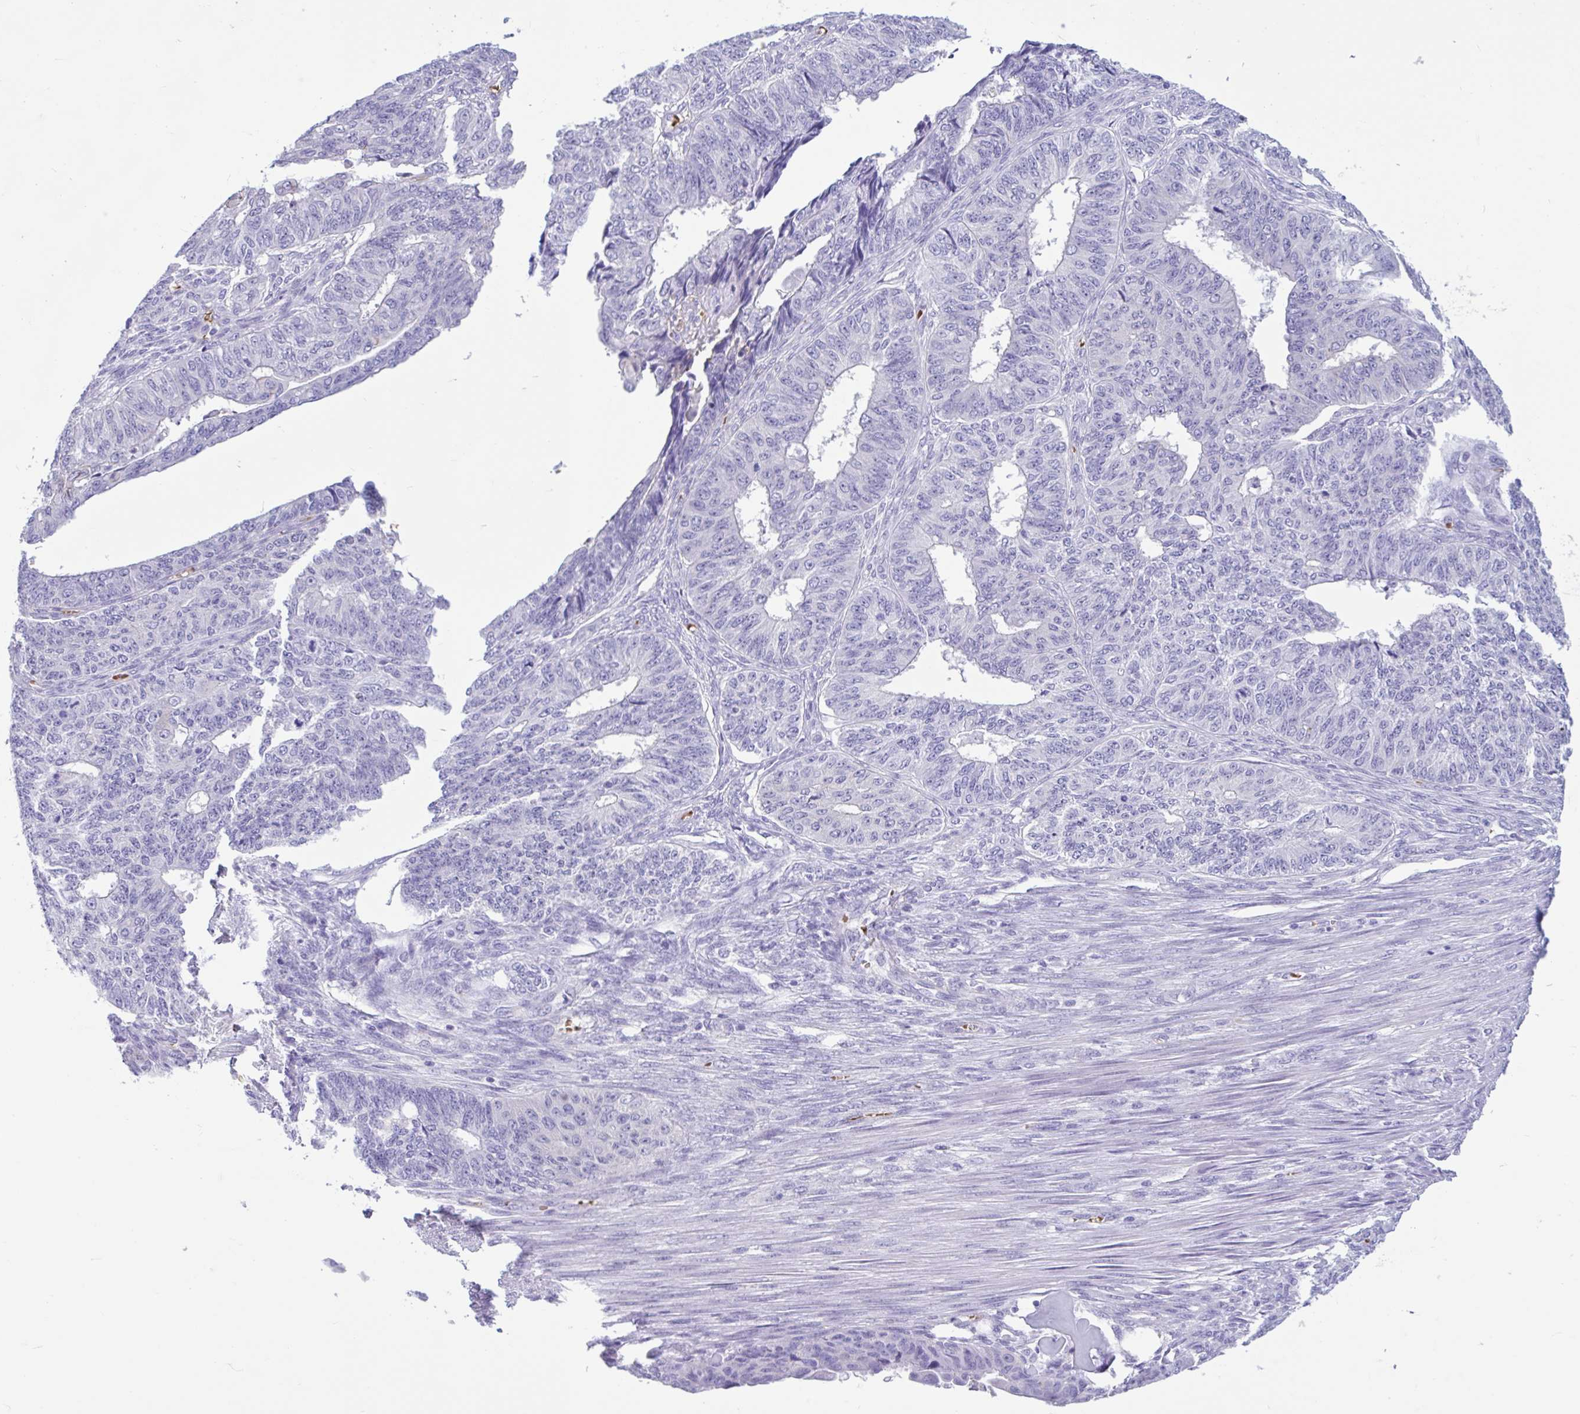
{"staining": {"intensity": "negative", "quantity": "none", "location": "none"}, "tissue": "endometrial cancer", "cell_type": "Tumor cells", "image_type": "cancer", "snomed": [{"axis": "morphology", "description": "Adenocarcinoma, NOS"}, {"axis": "topography", "description": "Endometrium"}], "caption": "High power microscopy histopathology image of an immunohistochemistry image of endometrial cancer (adenocarcinoma), revealing no significant positivity in tumor cells. (Stains: DAB immunohistochemistry (IHC) with hematoxylin counter stain, Microscopy: brightfield microscopy at high magnification).", "gene": "TMEM79", "patient": {"sex": "female", "age": 32}}